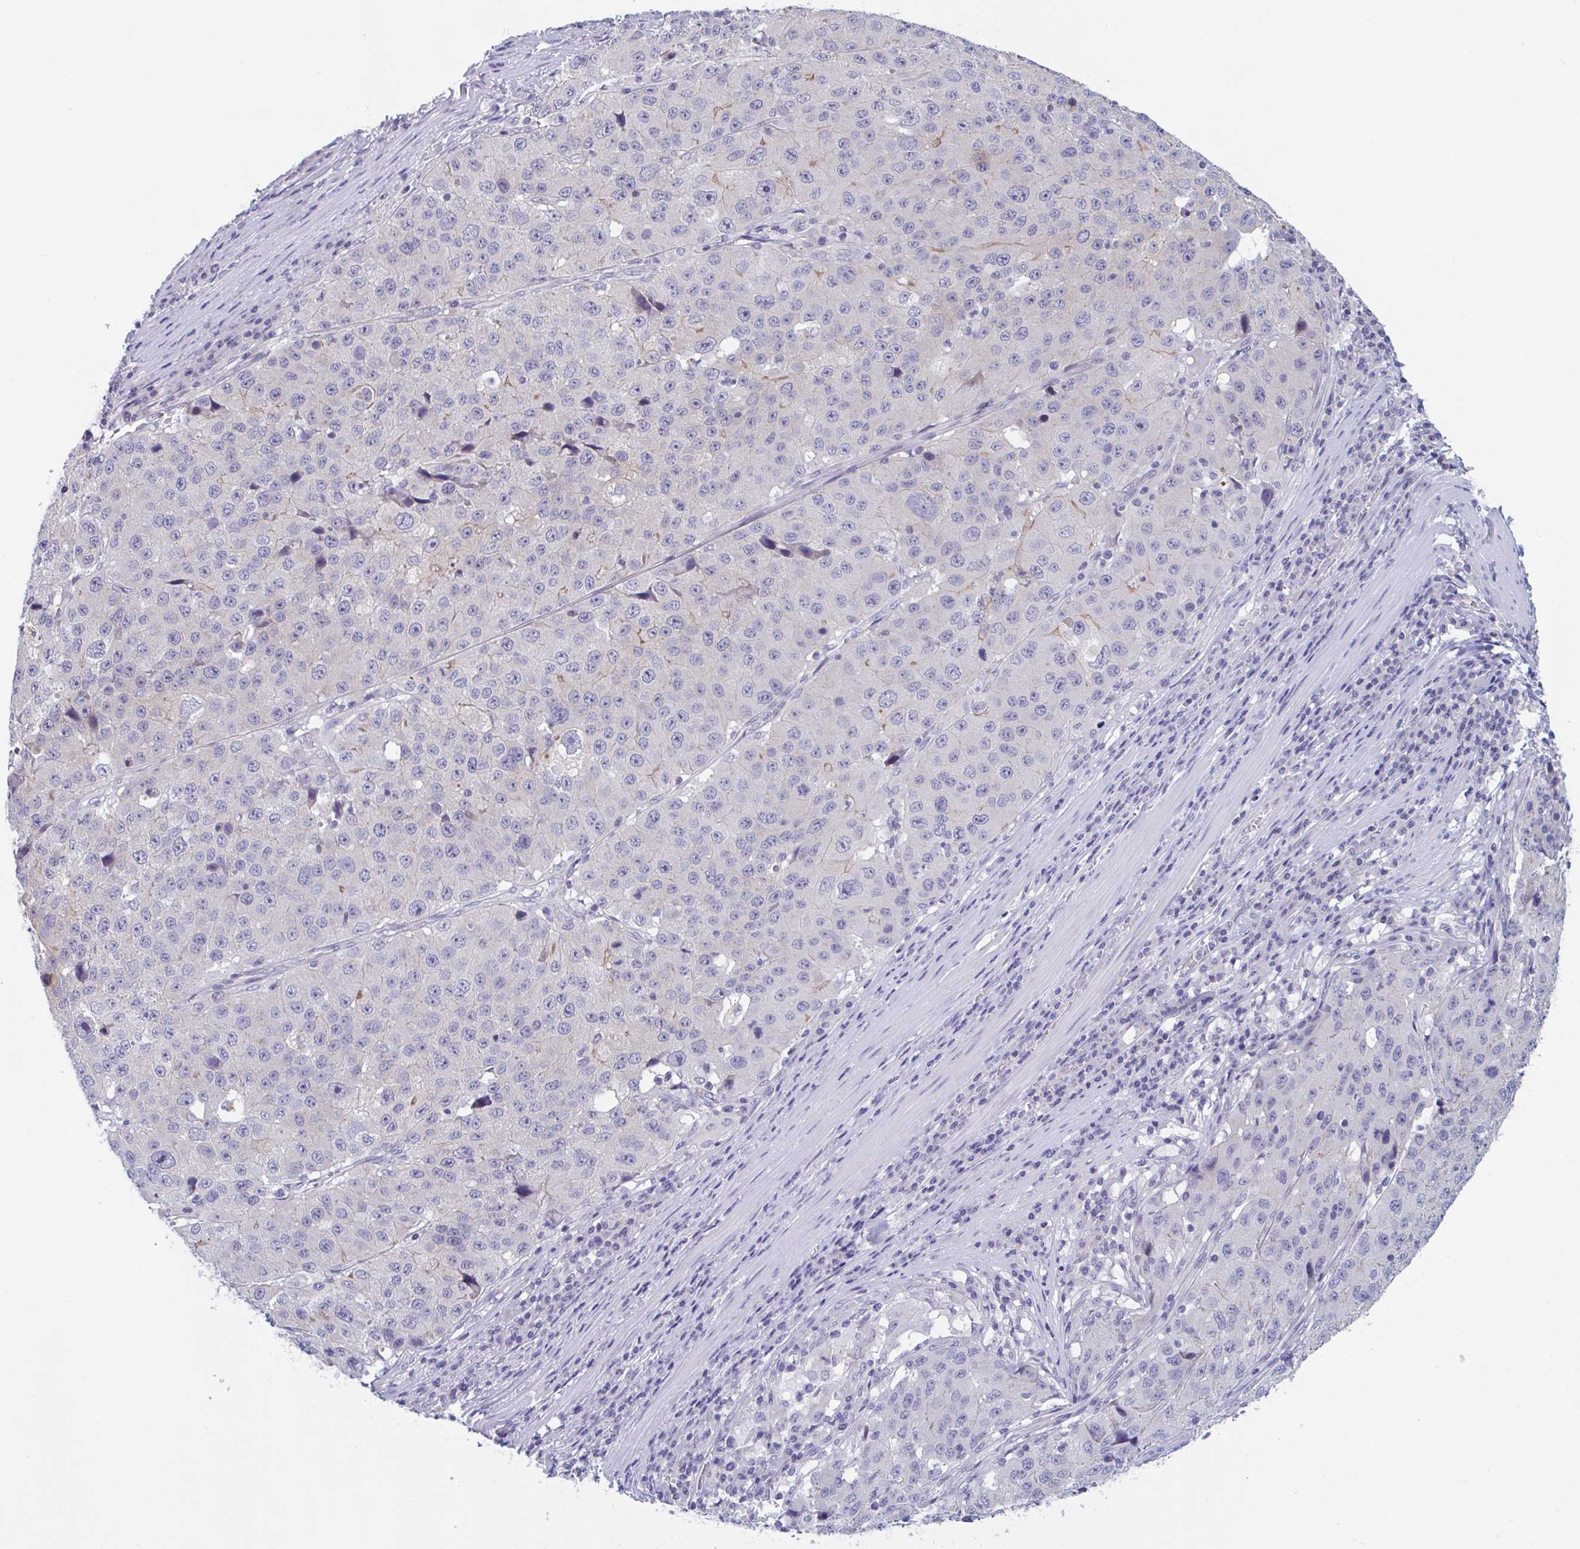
{"staining": {"intensity": "negative", "quantity": "none", "location": "none"}, "tissue": "stomach cancer", "cell_type": "Tumor cells", "image_type": "cancer", "snomed": [{"axis": "morphology", "description": "Adenocarcinoma, NOS"}, {"axis": "topography", "description": "Stomach"}], "caption": "Immunohistochemical staining of human adenocarcinoma (stomach) demonstrates no significant expression in tumor cells.", "gene": "UNKL", "patient": {"sex": "male", "age": 71}}